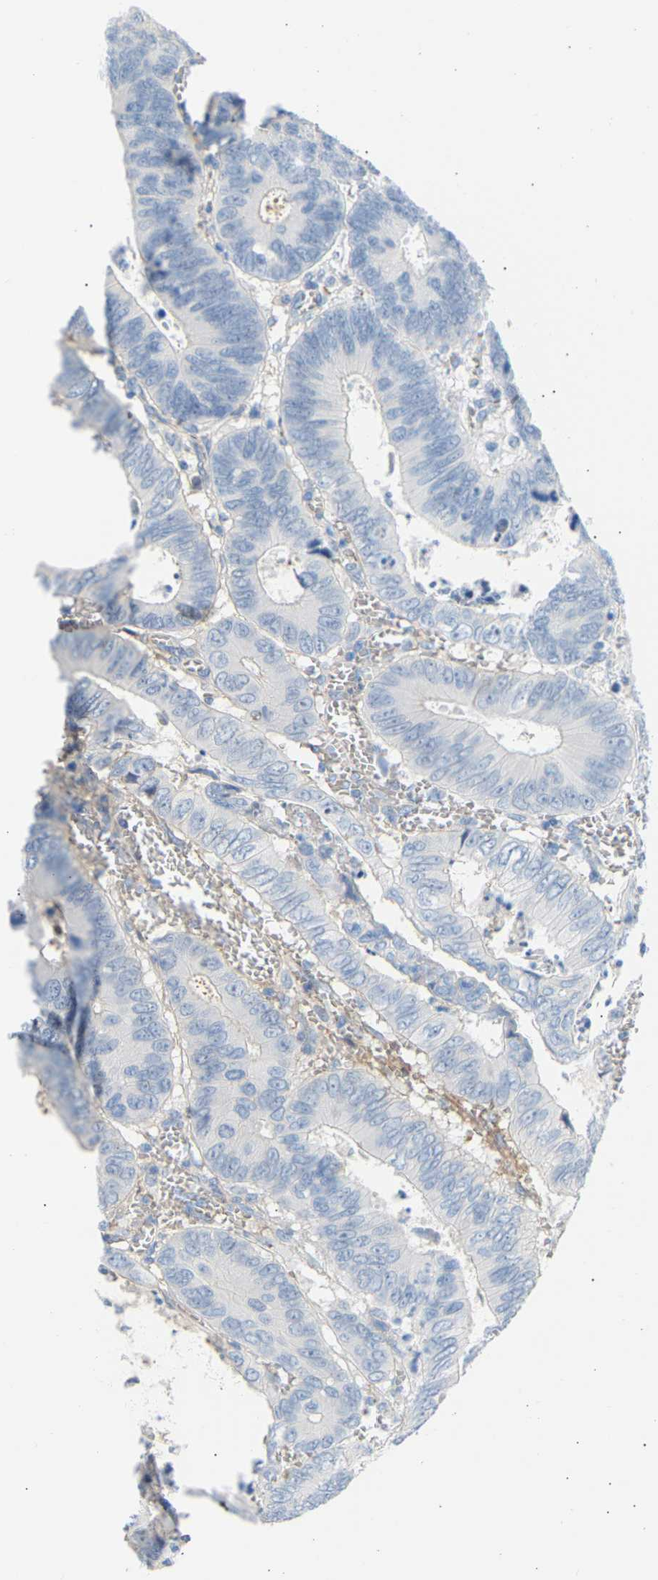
{"staining": {"intensity": "negative", "quantity": "none", "location": "none"}, "tissue": "colorectal cancer", "cell_type": "Tumor cells", "image_type": "cancer", "snomed": [{"axis": "morphology", "description": "Inflammation, NOS"}, {"axis": "morphology", "description": "Adenocarcinoma, NOS"}, {"axis": "topography", "description": "Colon"}], "caption": "IHC of colorectal cancer displays no positivity in tumor cells.", "gene": "GNAS", "patient": {"sex": "male", "age": 72}}